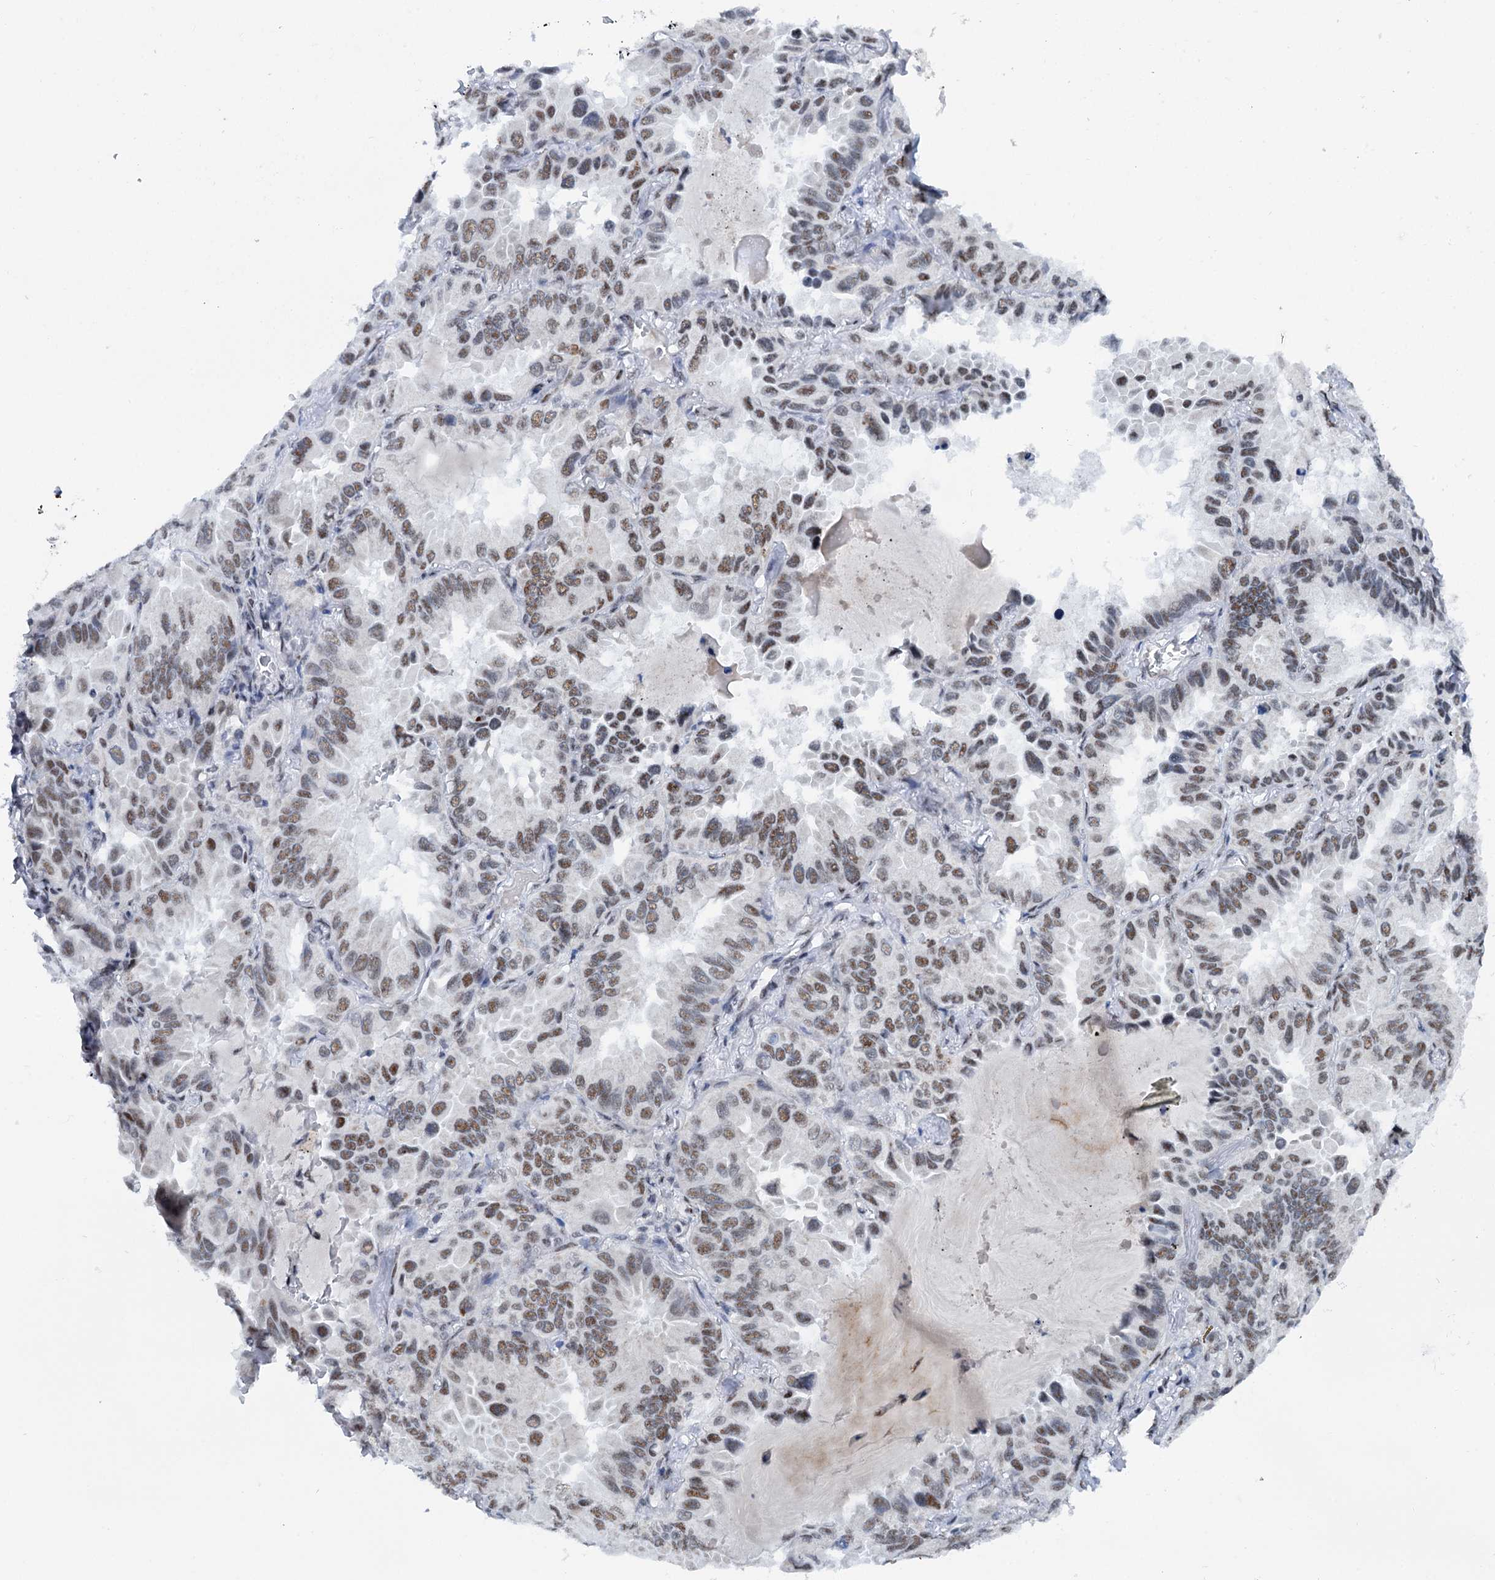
{"staining": {"intensity": "moderate", "quantity": ">75%", "location": "nuclear"}, "tissue": "lung cancer", "cell_type": "Tumor cells", "image_type": "cancer", "snomed": [{"axis": "morphology", "description": "Adenocarcinoma, NOS"}, {"axis": "topography", "description": "Lung"}], "caption": "Protein analysis of lung cancer (adenocarcinoma) tissue exhibits moderate nuclear staining in about >75% of tumor cells.", "gene": "SREK1", "patient": {"sex": "male", "age": 64}}